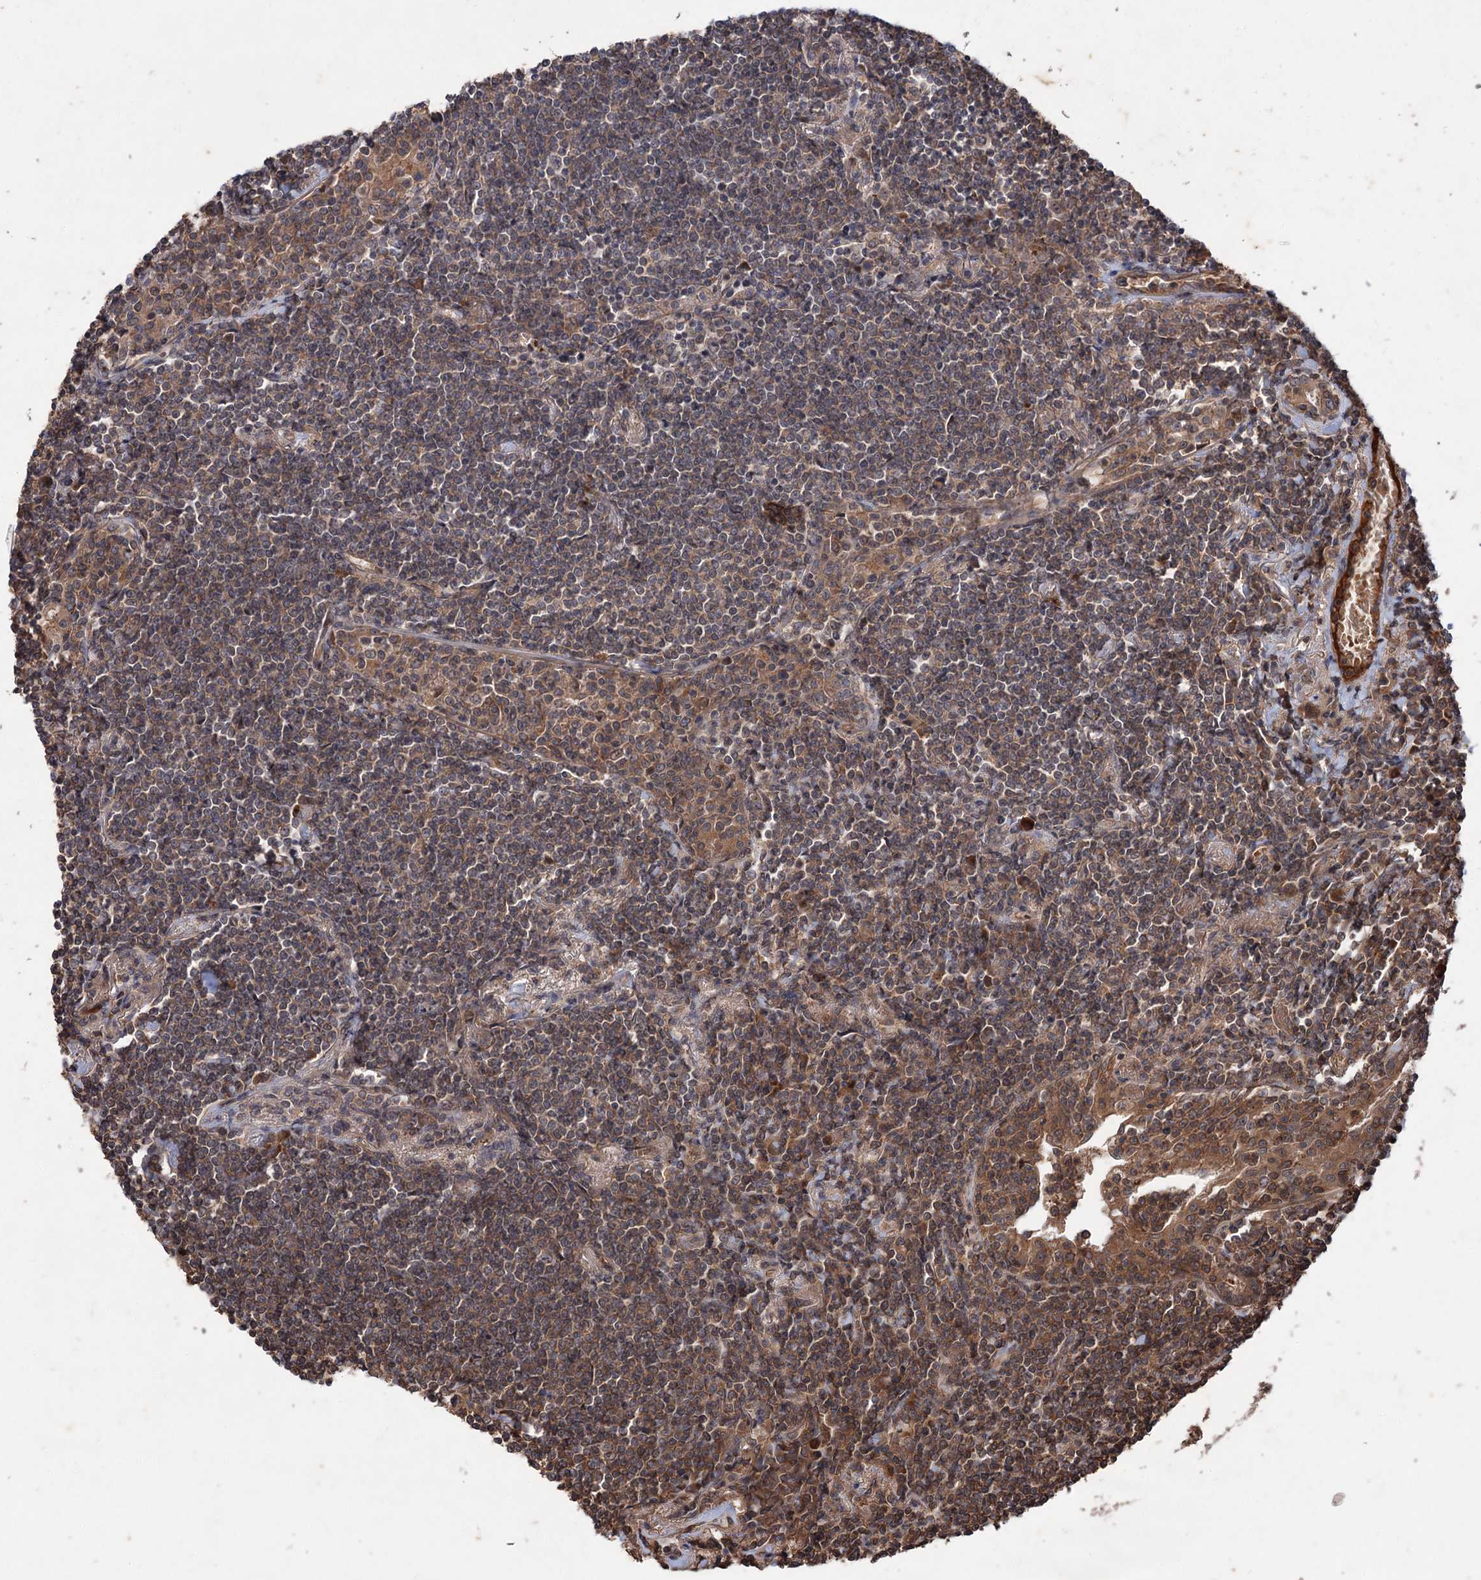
{"staining": {"intensity": "moderate", "quantity": ">75%", "location": "cytoplasmic/membranous"}, "tissue": "lymphoma", "cell_type": "Tumor cells", "image_type": "cancer", "snomed": [{"axis": "morphology", "description": "Malignant lymphoma, non-Hodgkin's type, Low grade"}, {"axis": "topography", "description": "Lung"}], "caption": "Tumor cells demonstrate moderate cytoplasmic/membranous positivity in approximately >75% of cells in lymphoma.", "gene": "ADK", "patient": {"sex": "female", "age": 71}}